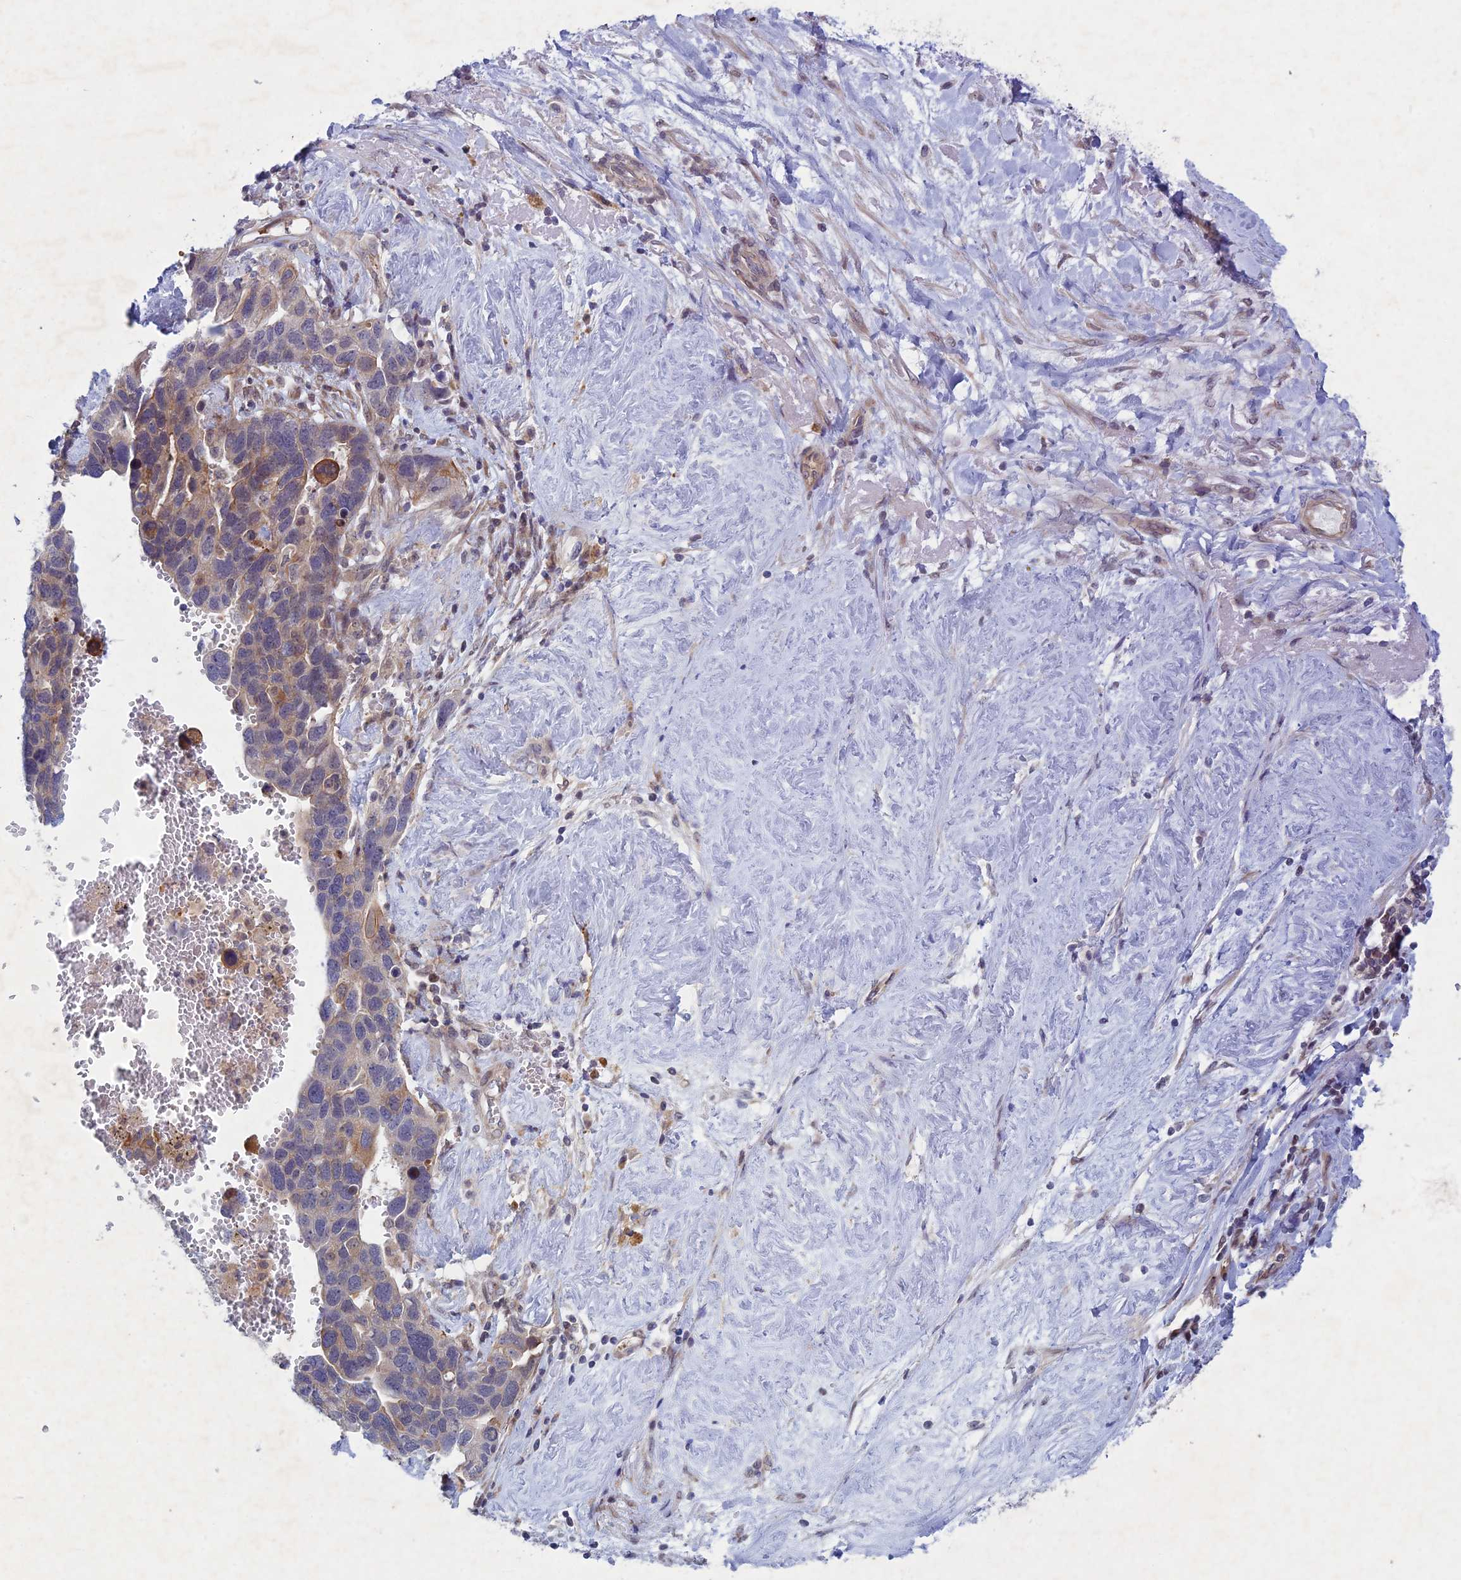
{"staining": {"intensity": "weak", "quantity": "<25%", "location": "cytoplasmic/membranous"}, "tissue": "ovarian cancer", "cell_type": "Tumor cells", "image_type": "cancer", "snomed": [{"axis": "morphology", "description": "Cystadenocarcinoma, serous, NOS"}, {"axis": "topography", "description": "Ovary"}], "caption": "Micrograph shows no significant protein positivity in tumor cells of ovarian cancer (serous cystadenocarcinoma). The staining was performed using DAB to visualize the protein expression in brown, while the nuclei were stained in blue with hematoxylin (Magnification: 20x).", "gene": "PTHLH", "patient": {"sex": "female", "age": 54}}